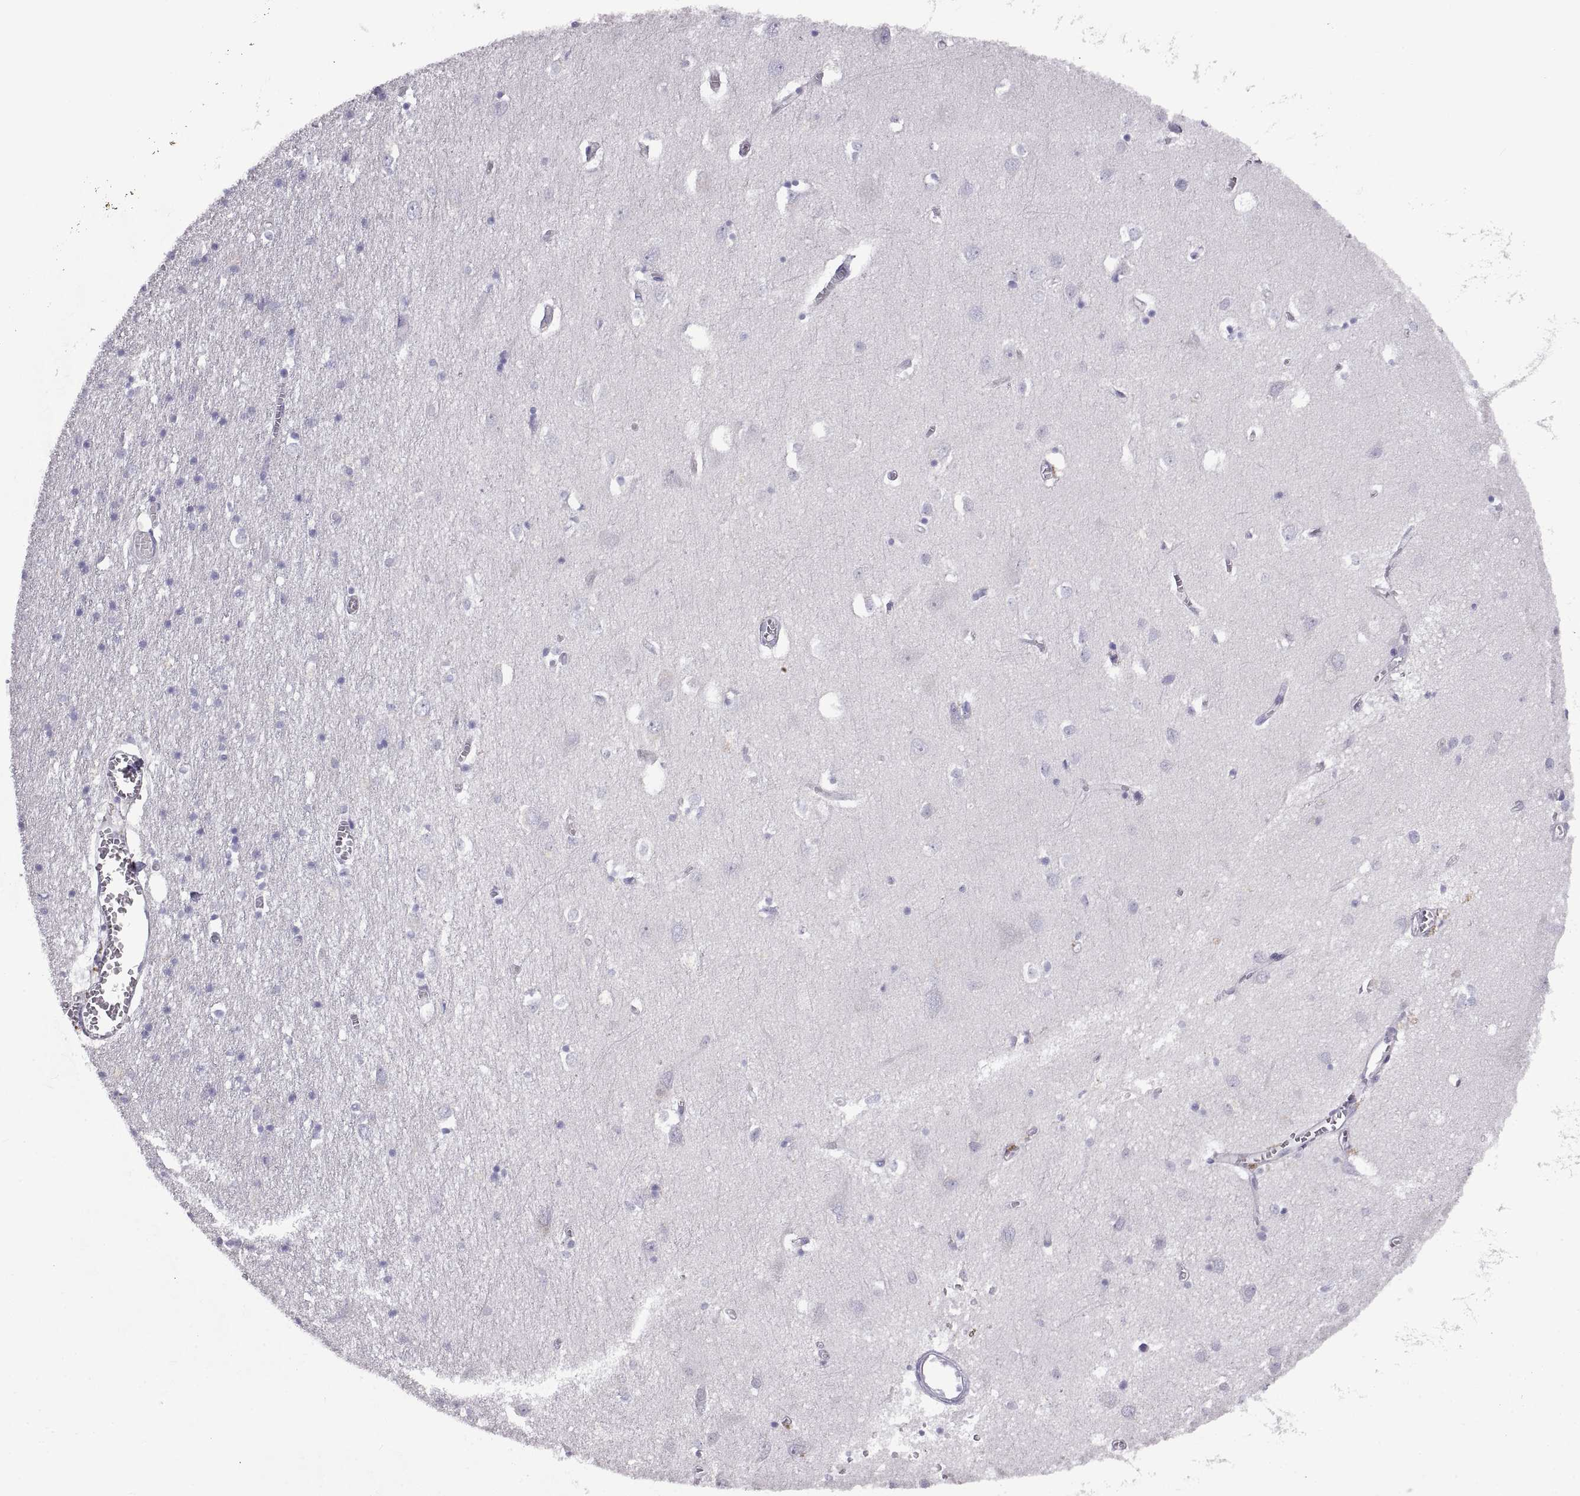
{"staining": {"intensity": "negative", "quantity": "none", "location": "none"}, "tissue": "cerebral cortex", "cell_type": "Endothelial cells", "image_type": "normal", "snomed": [{"axis": "morphology", "description": "Normal tissue, NOS"}, {"axis": "topography", "description": "Cerebral cortex"}], "caption": "DAB immunohistochemical staining of normal human cerebral cortex displays no significant positivity in endothelial cells.", "gene": "CRYBB3", "patient": {"sex": "male", "age": 70}}